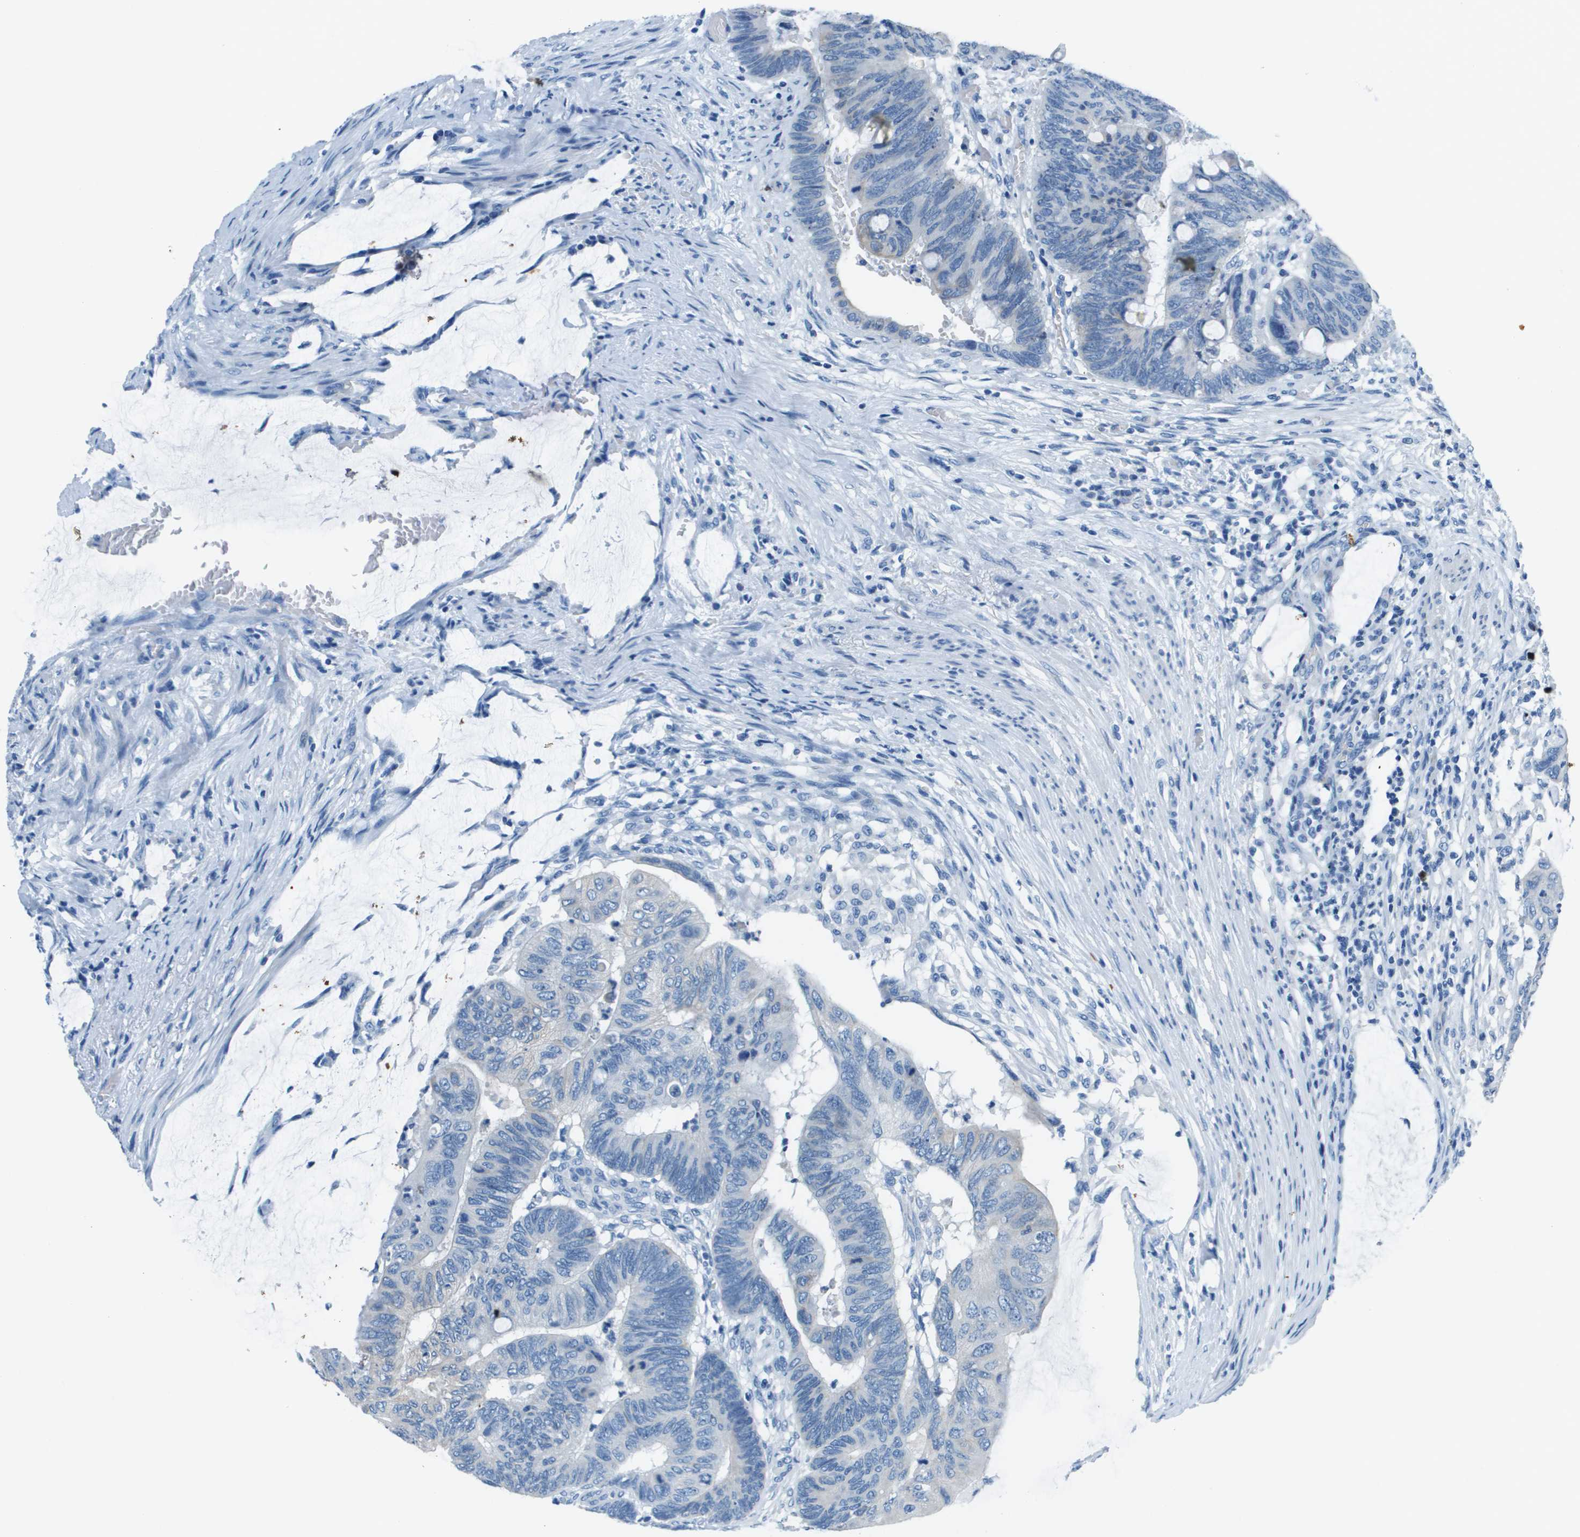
{"staining": {"intensity": "negative", "quantity": "none", "location": "none"}, "tissue": "colorectal cancer", "cell_type": "Tumor cells", "image_type": "cancer", "snomed": [{"axis": "morphology", "description": "Normal tissue, NOS"}, {"axis": "morphology", "description": "Adenocarcinoma, NOS"}, {"axis": "topography", "description": "Rectum"}], "caption": "High power microscopy image of an immunohistochemistry image of colorectal cancer, revealing no significant positivity in tumor cells.", "gene": "SLC16A10", "patient": {"sex": "male", "age": 92}}